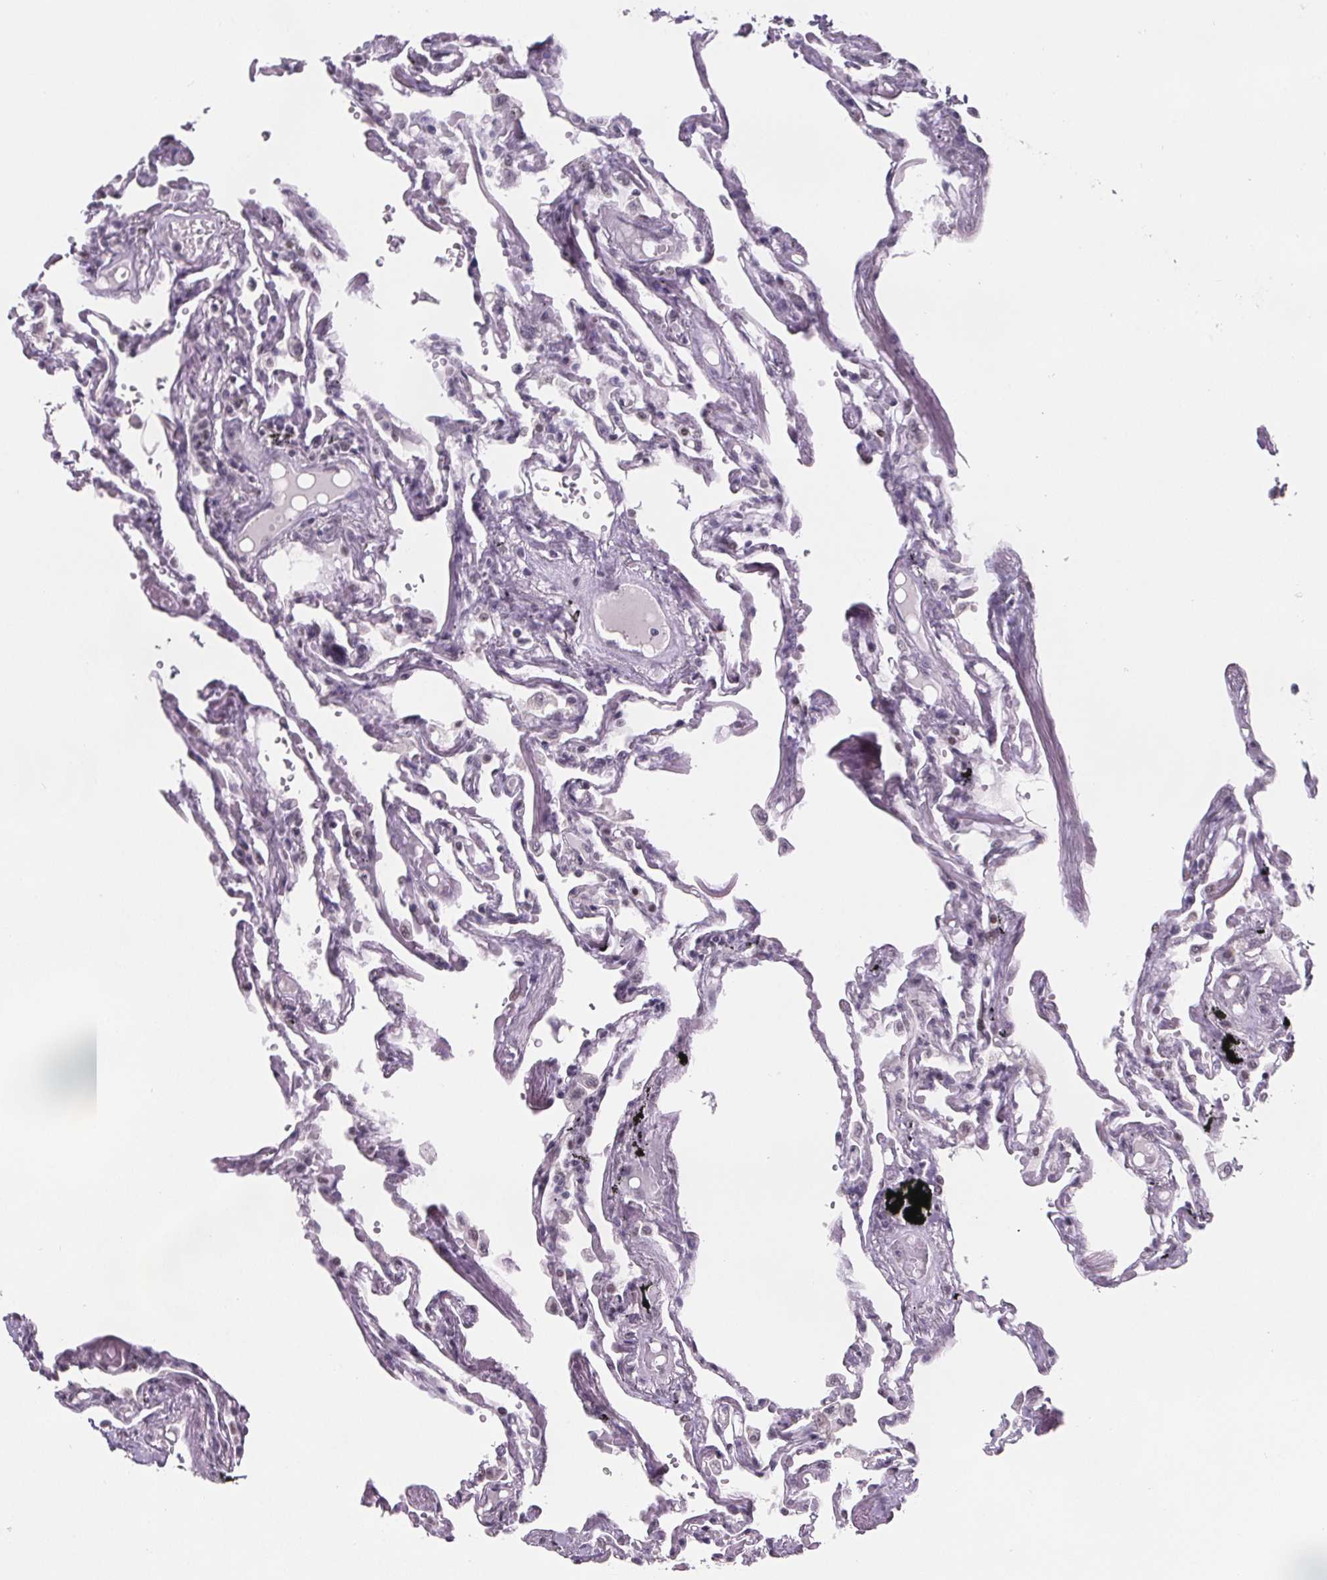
{"staining": {"intensity": "moderate", "quantity": "25%-75%", "location": "nuclear"}, "tissue": "lung", "cell_type": "Alveolar cells", "image_type": "normal", "snomed": [{"axis": "morphology", "description": "Normal tissue, NOS"}, {"axis": "morphology", "description": "Adenocarcinoma, NOS"}, {"axis": "topography", "description": "Cartilage tissue"}, {"axis": "topography", "description": "Lung"}], "caption": "Alveolar cells exhibit moderate nuclear staining in approximately 25%-75% of cells in normal lung.", "gene": "ZNF572", "patient": {"sex": "female", "age": 67}}